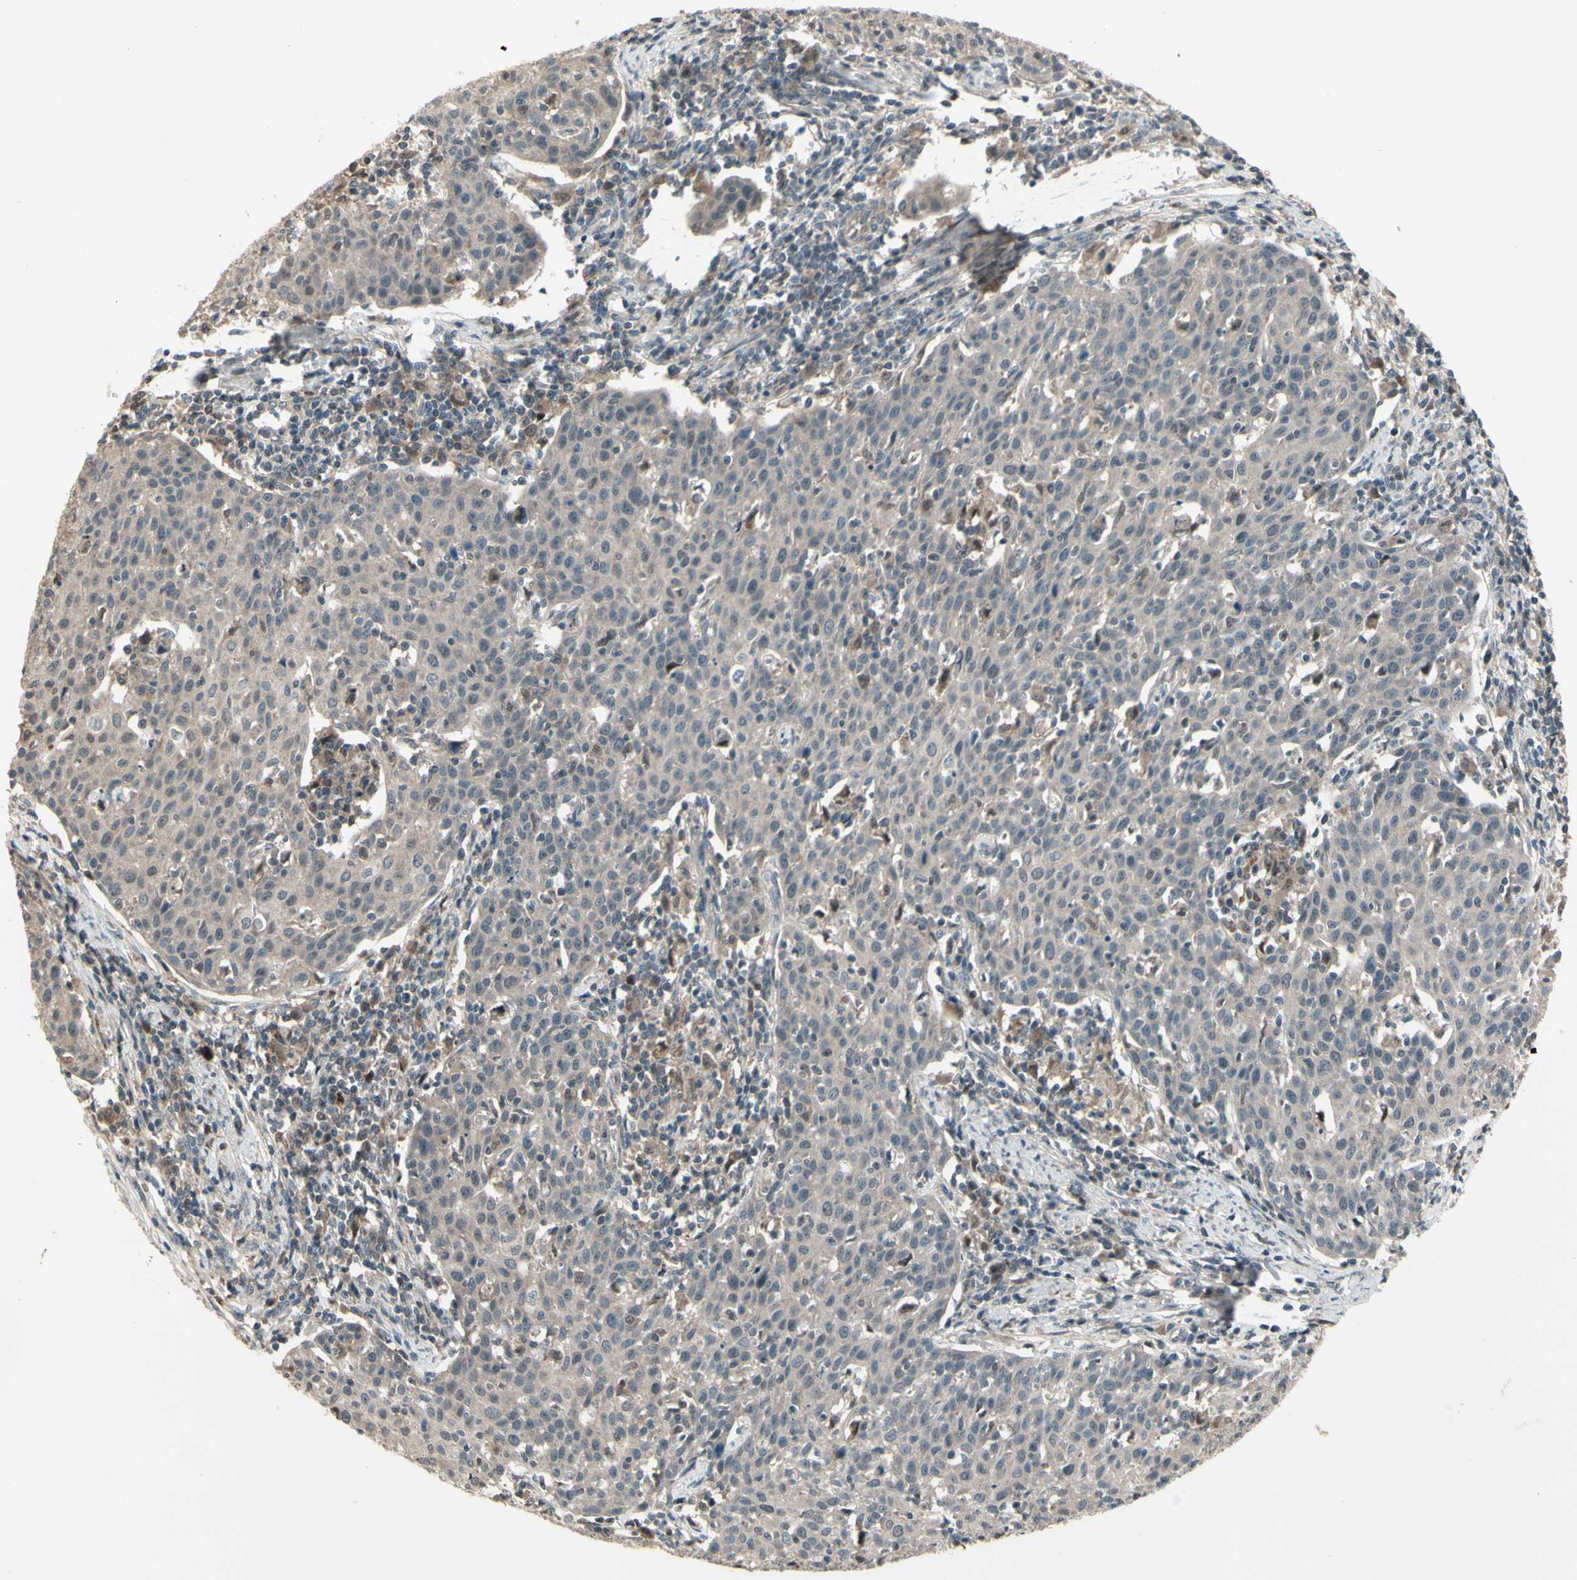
{"staining": {"intensity": "weak", "quantity": ">75%", "location": "cytoplasmic/membranous"}, "tissue": "cervical cancer", "cell_type": "Tumor cells", "image_type": "cancer", "snomed": [{"axis": "morphology", "description": "Squamous cell carcinoma, NOS"}, {"axis": "topography", "description": "Cervix"}], "caption": "About >75% of tumor cells in human cervical cancer demonstrate weak cytoplasmic/membranous protein expression as visualized by brown immunohistochemical staining.", "gene": "OSTM1", "patient": {"sex": "female", "age": 38}}